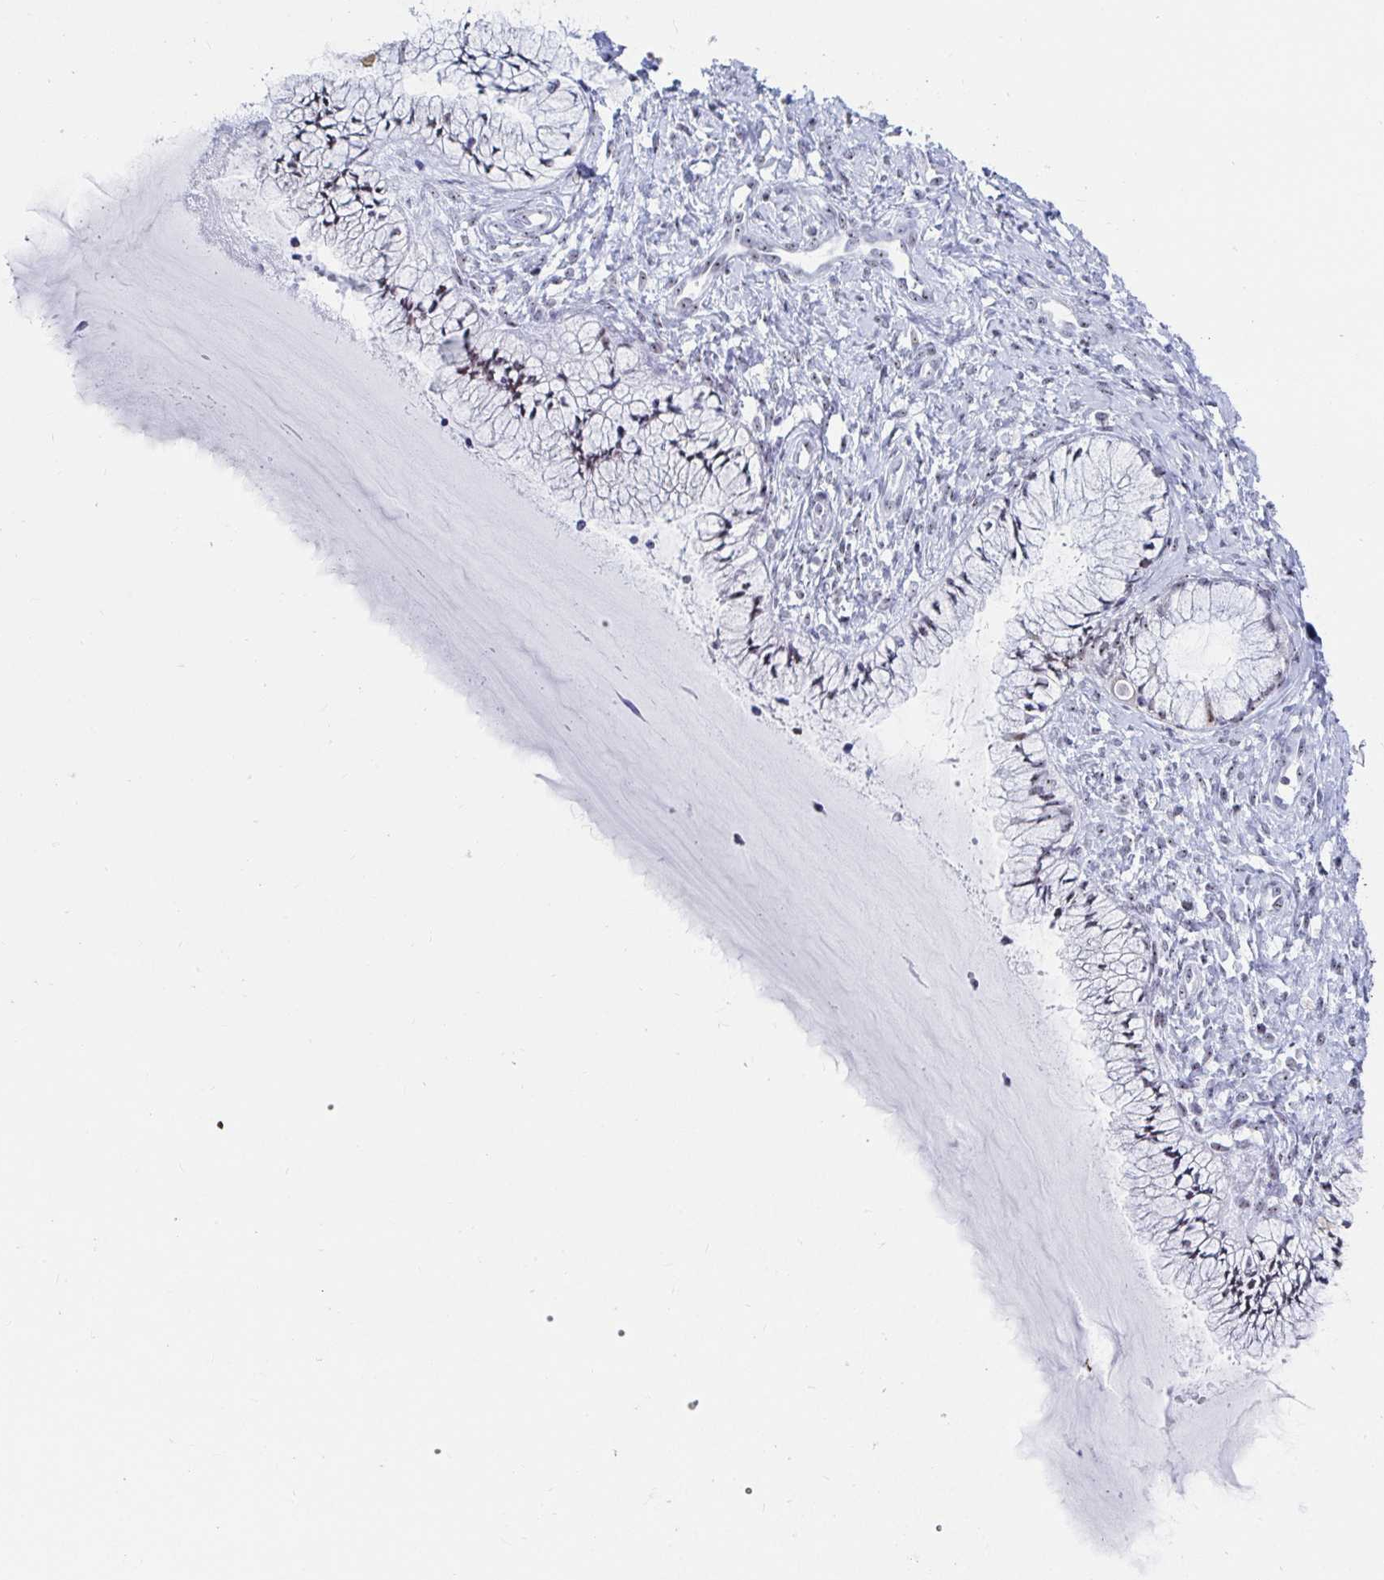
{"staining": {"intensity": "moderate", "quantity": ">75%", "location": "nuclear"}, "tissue": "cervix", "cell_type": "Glandular cells", "image_type": "normal", "snomed": [{"axis": "morphology", "description": "Normal tissue, NOS"}, {"axis": "topography", "description": "Cervix"}], "caption": "Moderate nuclear staining is appreciated in approximately >75% of glandular cells in unremarkable cervix.", "gene": "SIRT7", "patient": {"sex": "female", "age": 37}}